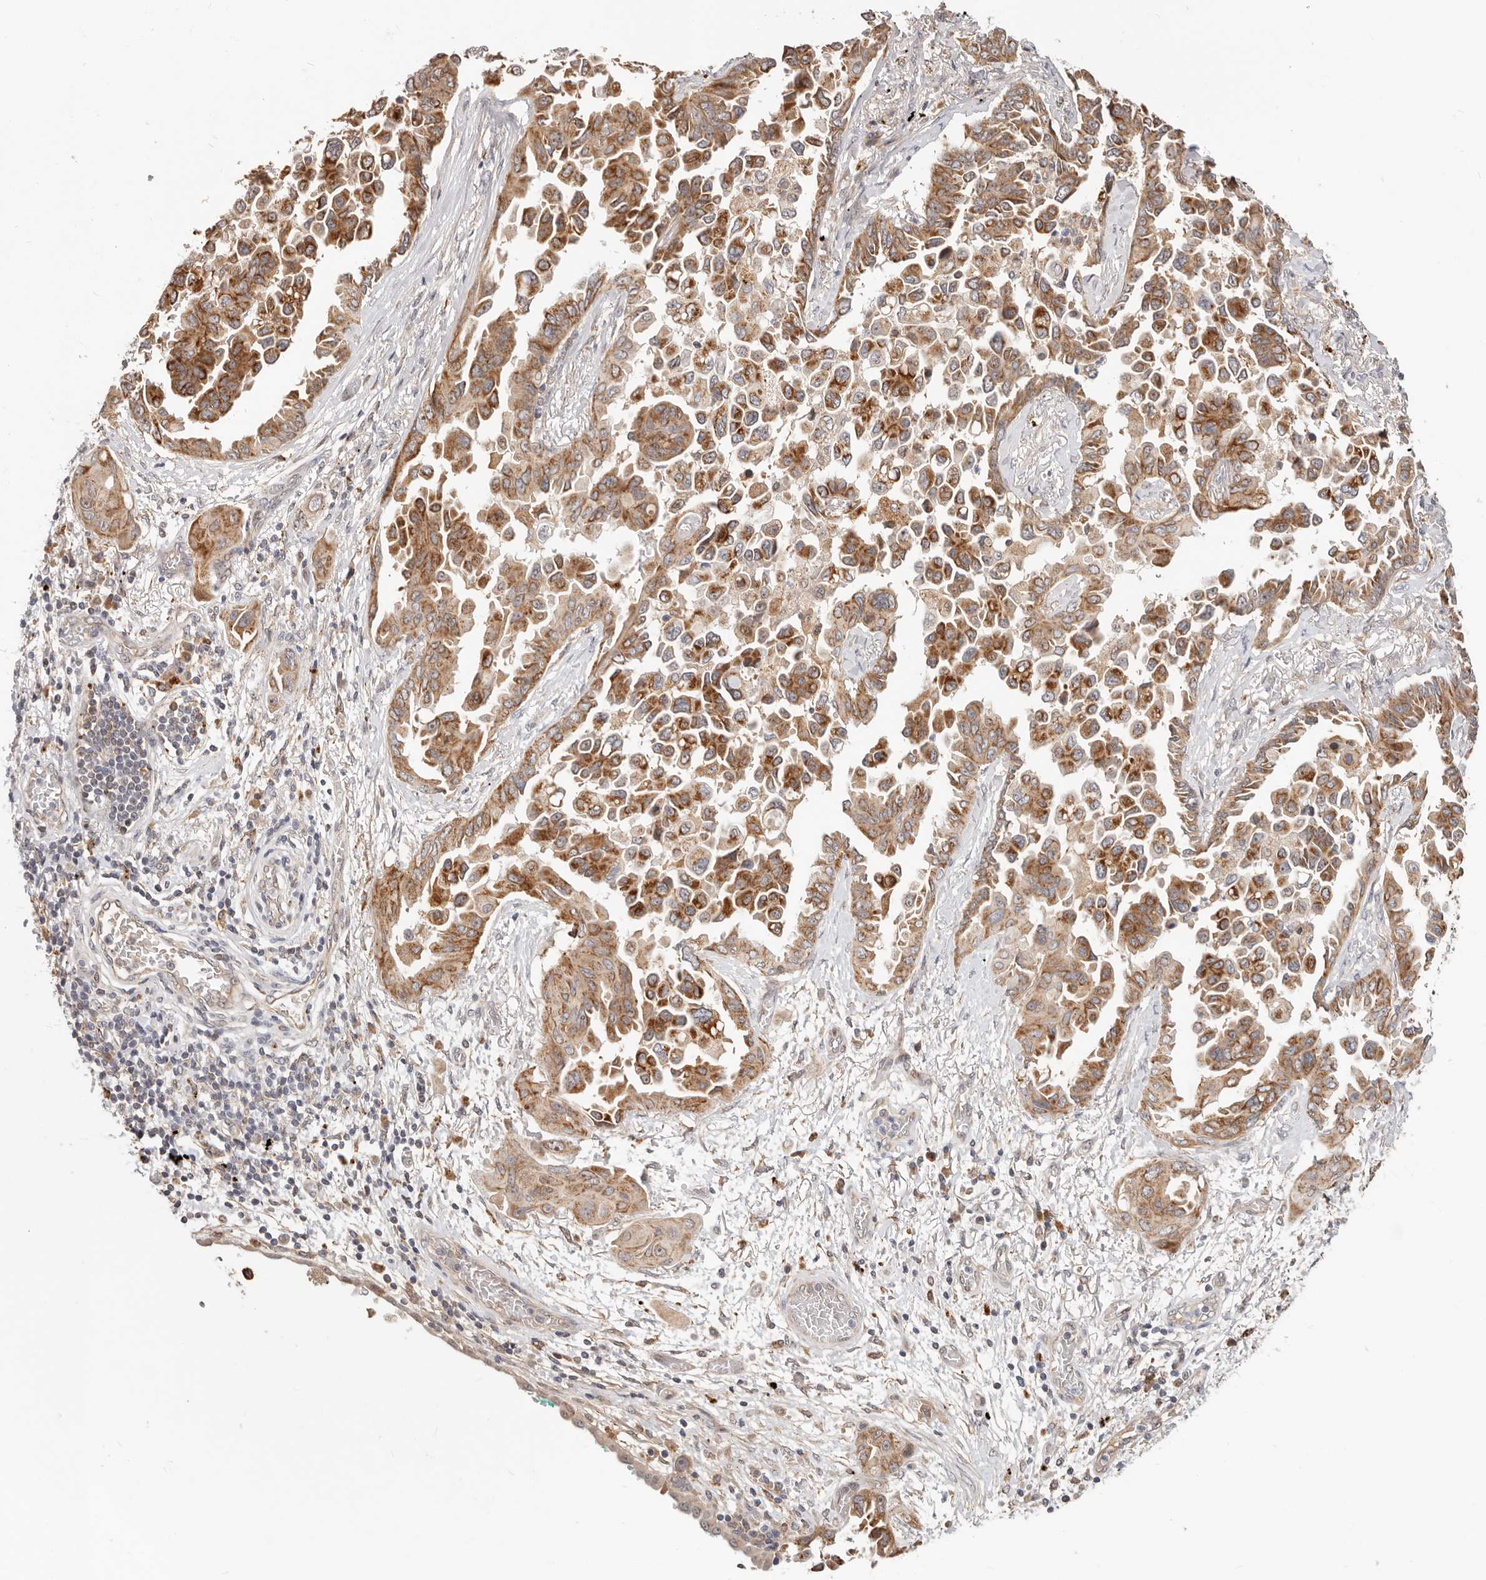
{"staining": {"intensity": "moderate", "quantity": ">75%", "location": "cytoplasmic/membranous"}, "tissue": "lung cancer", "cell_type": "Tumor cells", "image_type": "cancer", "snomed": [{"axis": "morphology", "description": "Adenocarcinoma, NOS"}, {"axis": "topography", "description": "Lung"}], "caption": "Immunohistochemistry (IHC) of adenocarcinoma (lung) displays medium levels of moderate cytoplasmic/membranous expression in about >75% of tumor cells.", "gene": "ZRANB1", "patient": {"sex": "female", "age": 67}}